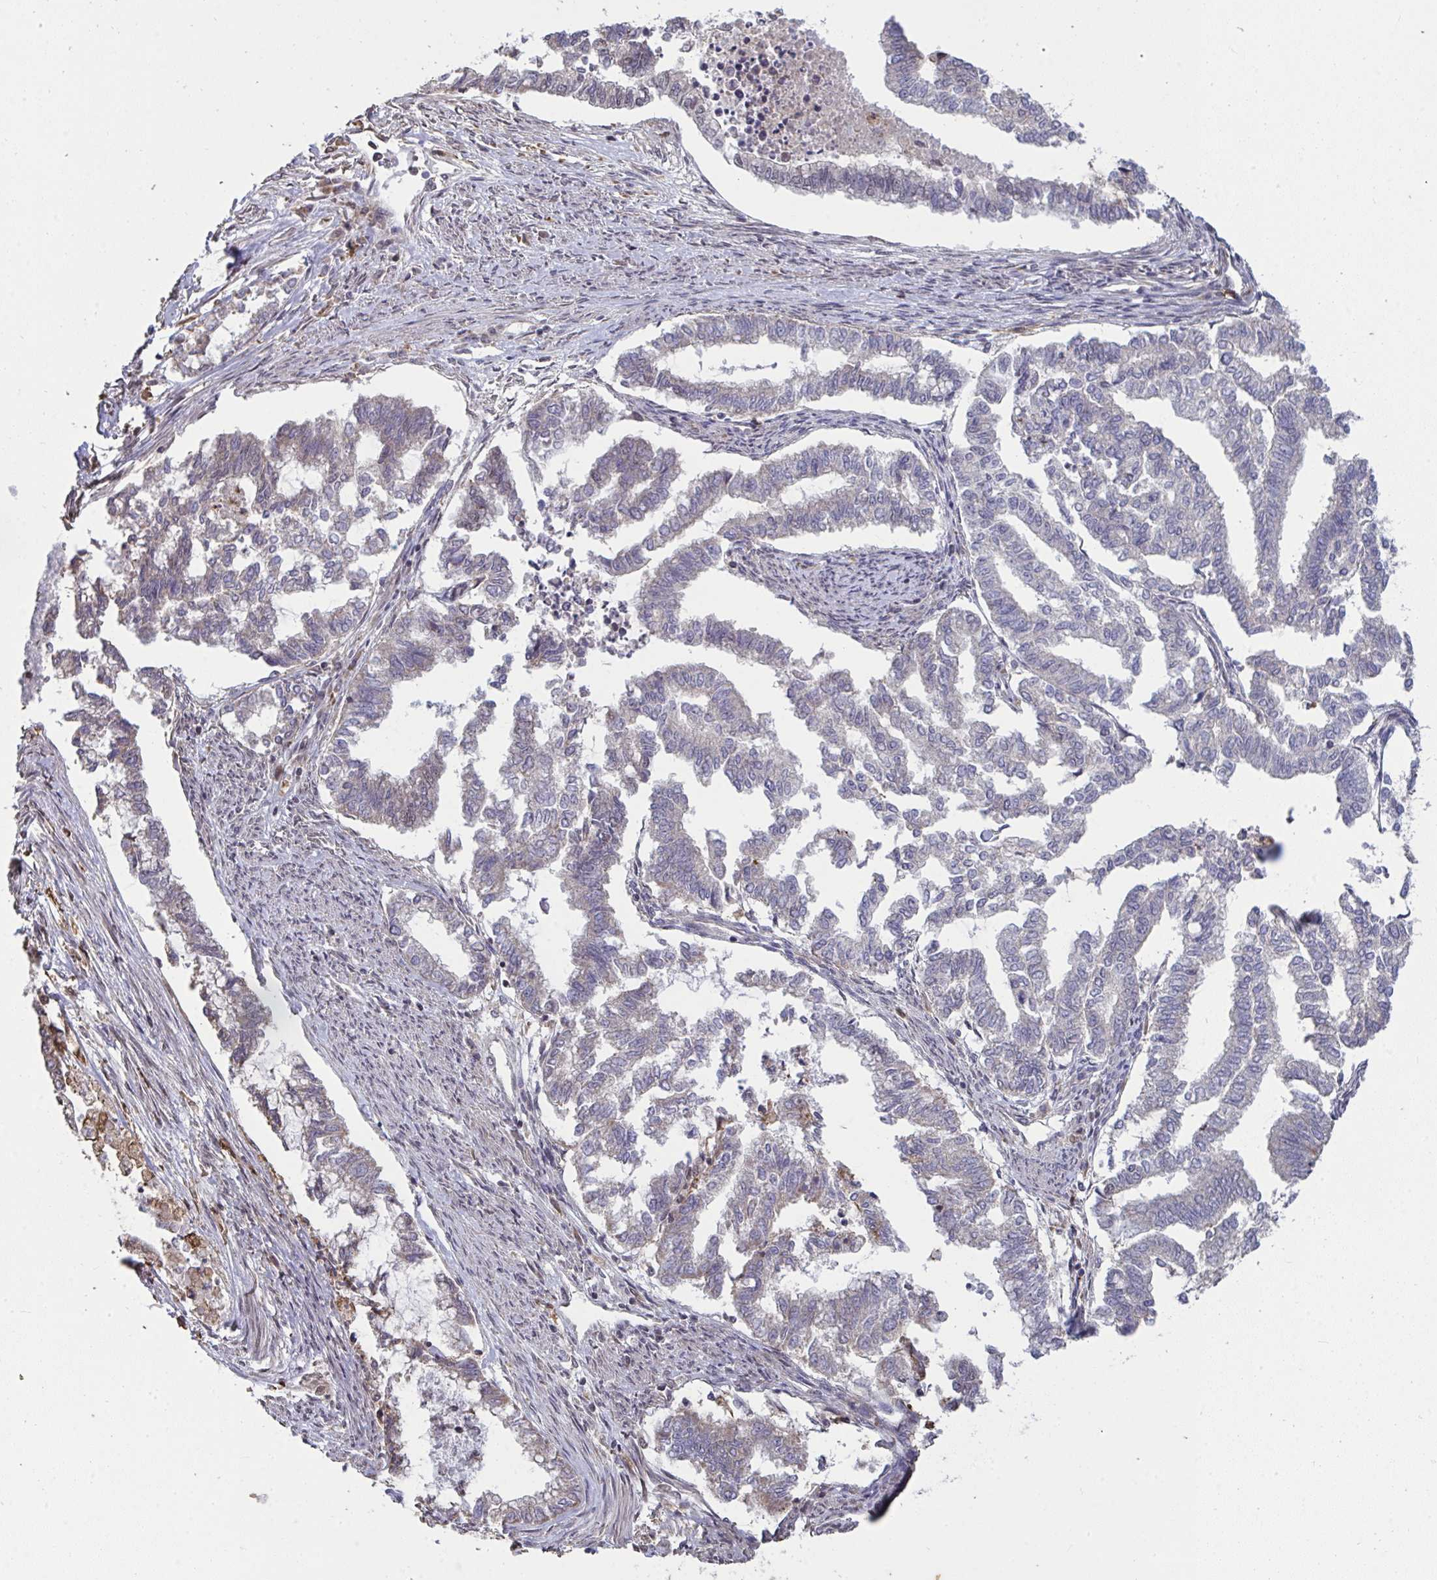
{"staining": {"intensity": "negative", "quantity": "none", "location": "none"}, "tissue": "endometrial cancer", "cell_type": "Tumor cells", "image_type": "cancer", "snomed": [{"axis": "morphology", "description": "Adenocarcinoma, NOS"}, {"axis": "topography", "description": "Endometrium"}], "caption": "Histopathology image shows no protein positivity in tumor cells of endometrial adenocarcinoma tissue.", "gene": "SAP30", "patient": {"sex": "female", "age": 79}}